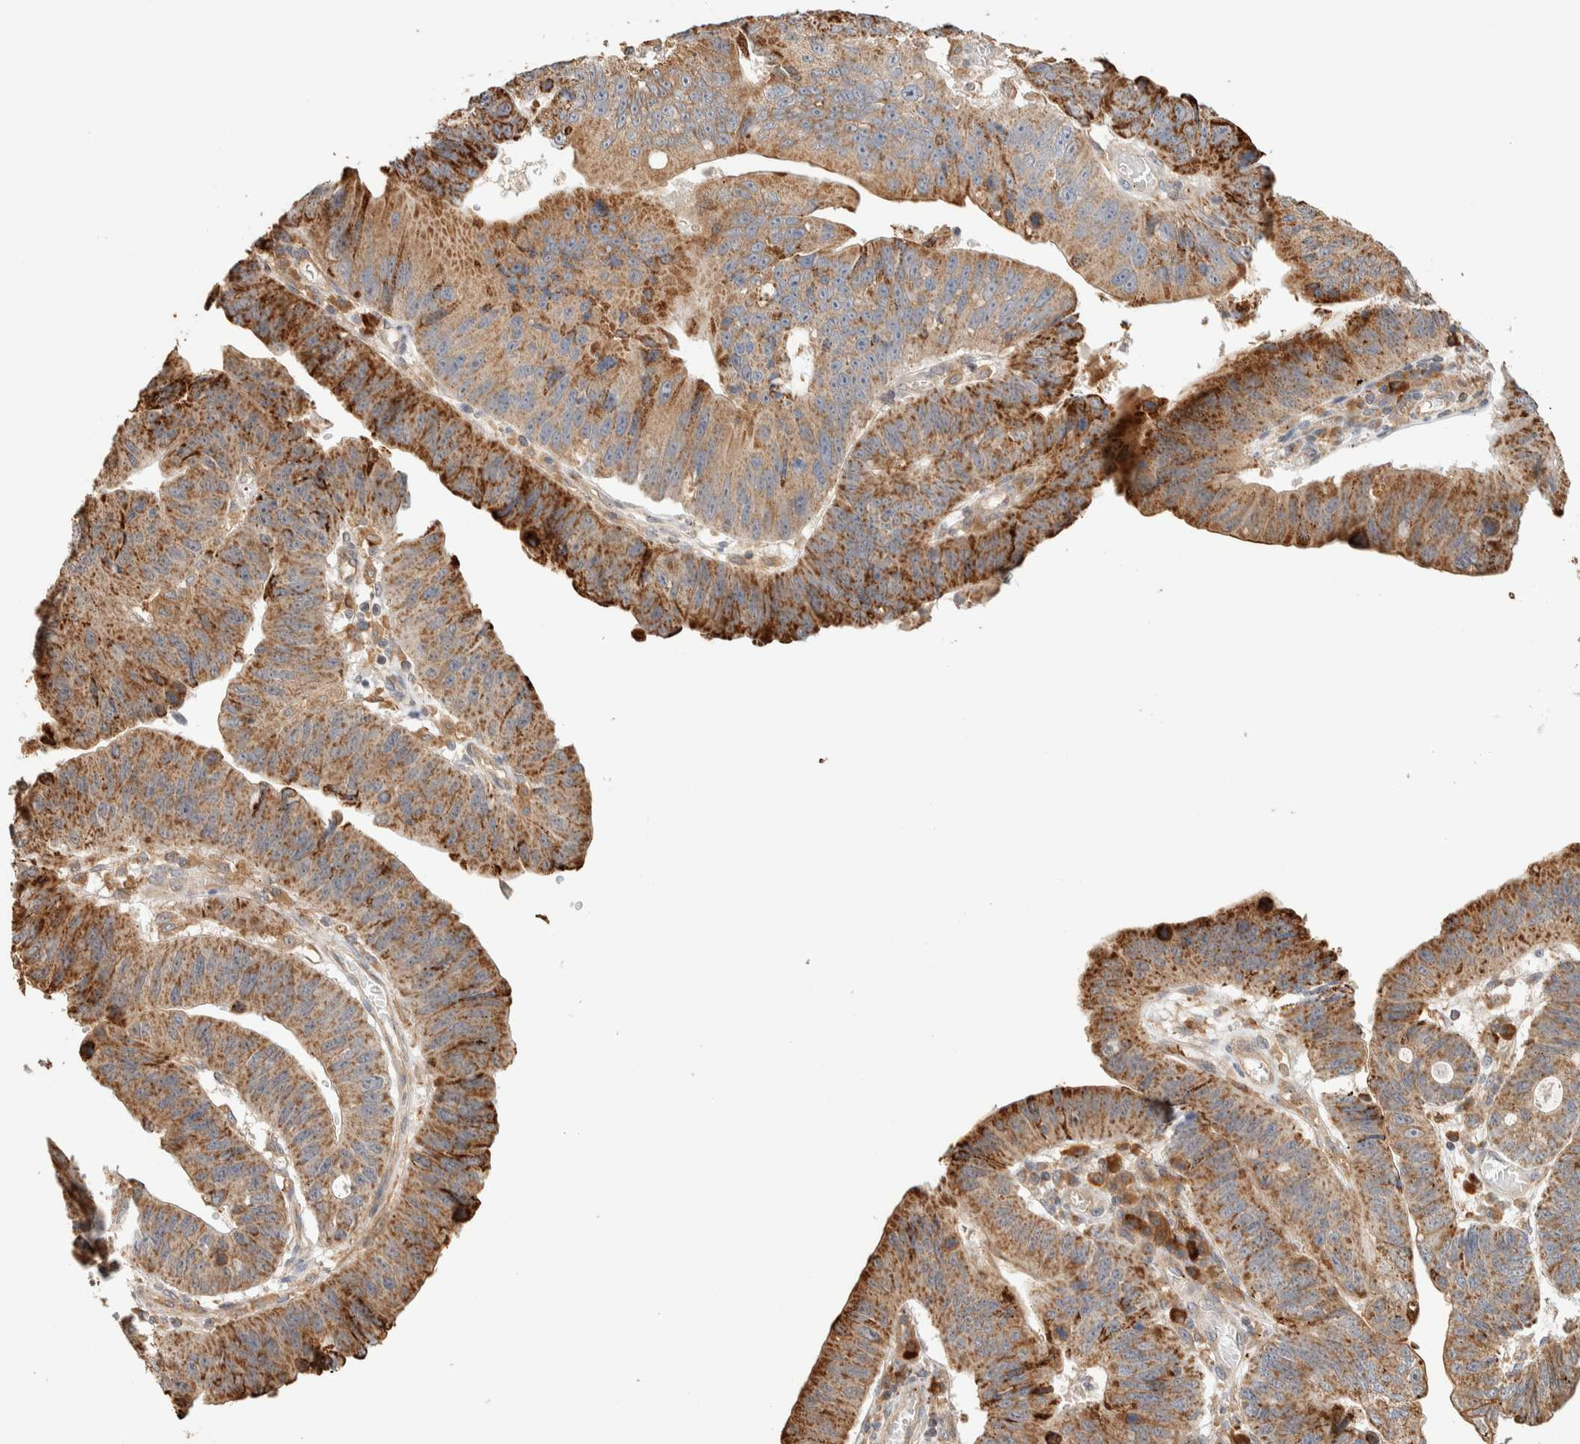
{"staining": {"intensity": "strong", "quantity": ">75%", "location": "cytoplasmic/membranous"}, "tissue": "stomach cancer", "cell_type": "Tumor cells", "image_type": "cancer", "snomed": [{"axis": "morphology", "description": "Adenocarcinoma, NOS"}, {"axis": "topography", "description": "Stomach"}], "caption": "A photomicrograph of stomach cancer (adenocarcinoma) stained for a protein displays strong cytoplasmic/membranous brown staining in tumor cells.", "gene": "KIF9", "patient": {"sex": "male", "age": 59}}